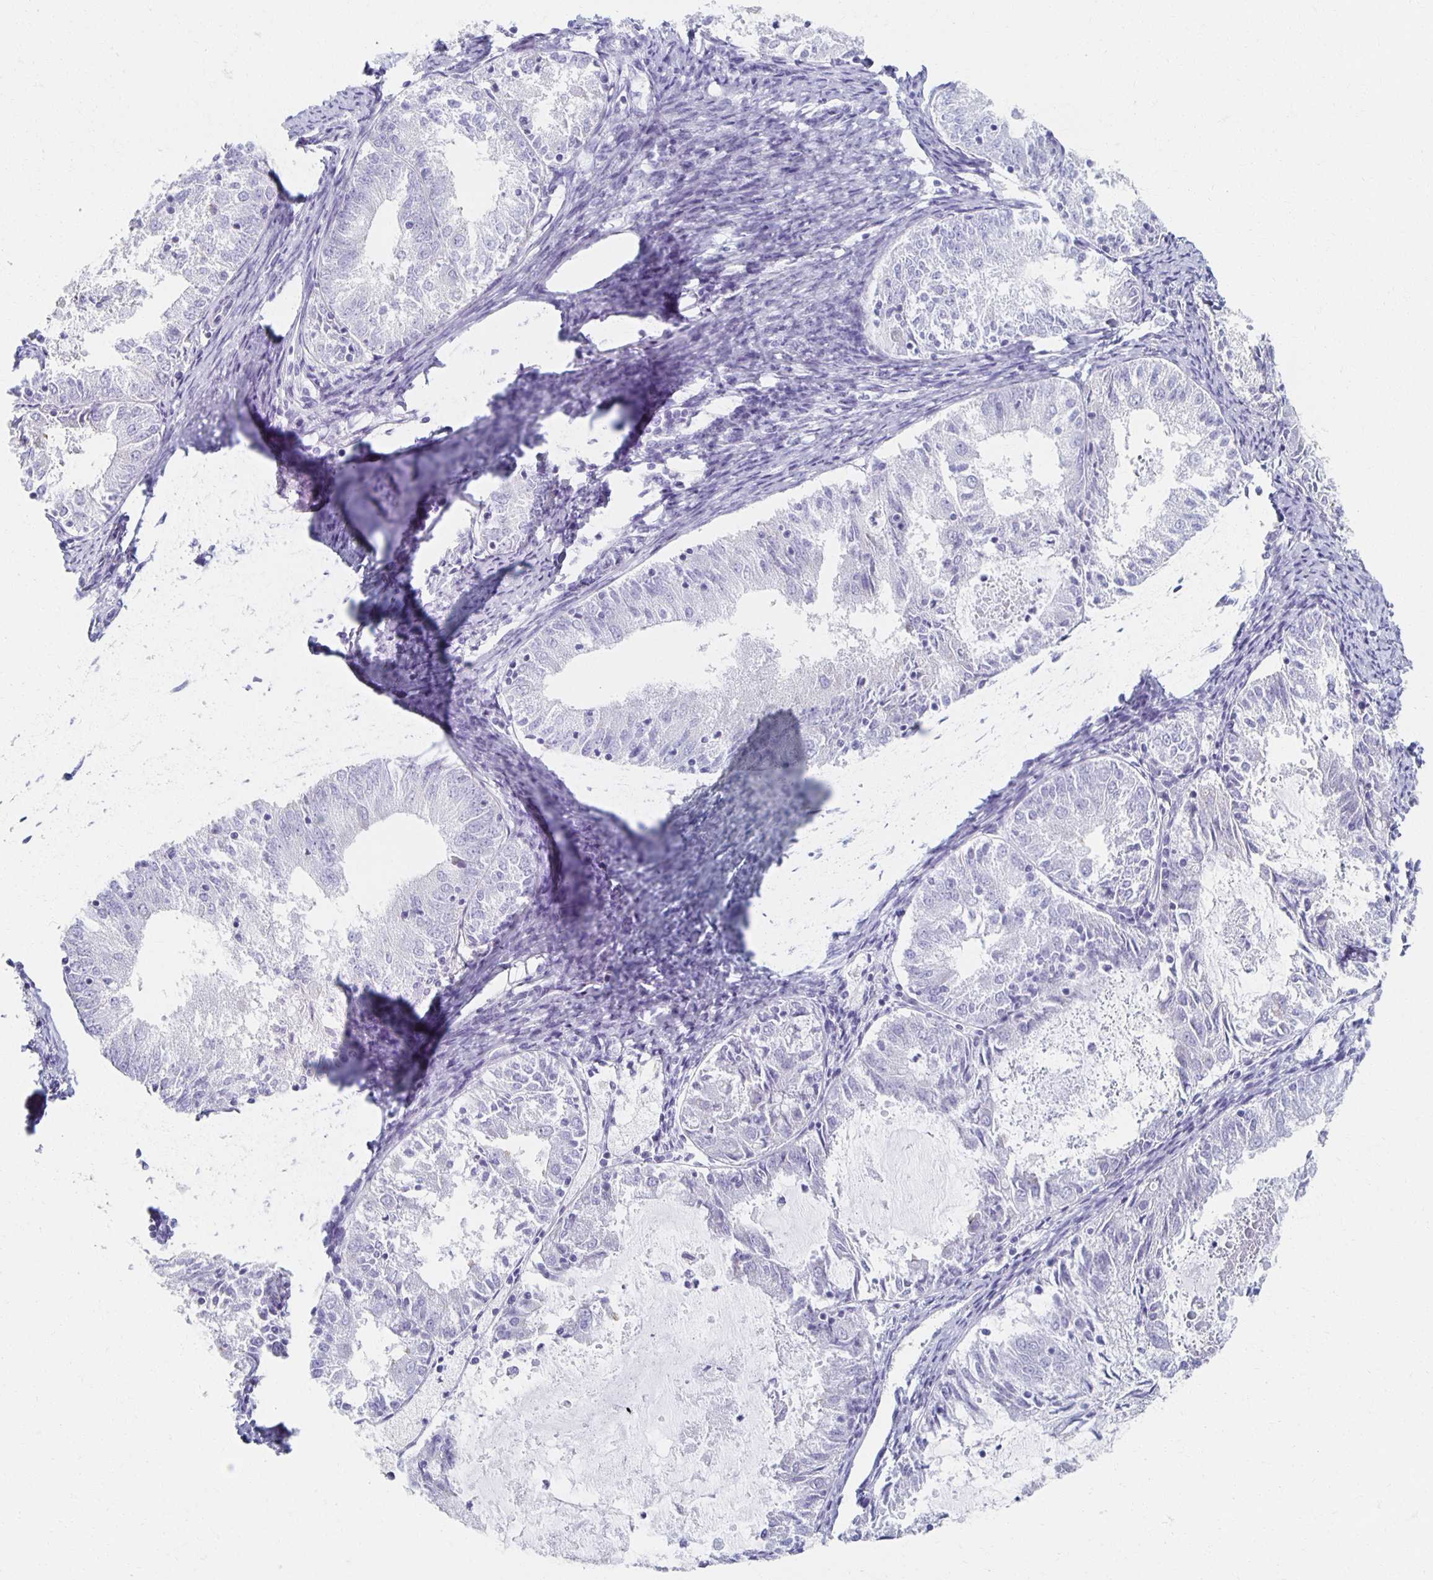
{"staining": {"intensity": "negative", "quantity": "none", "location": "none"}, "tissue": "endometrial cancer", "cell_type": "Tumor cells", "image_type": "cancer", "snomed": [{"axis": "morphology", "description": "Adenocarcinoma, NOS"}, {"axis": "topography", "description": "Endometrium"}], "caption": "Immunohistochemical staining of human endometrial cancer shows no significant expression in tumor cells.", "gene": "TEX44", "patient": {"sex": "female", "age": 57}}